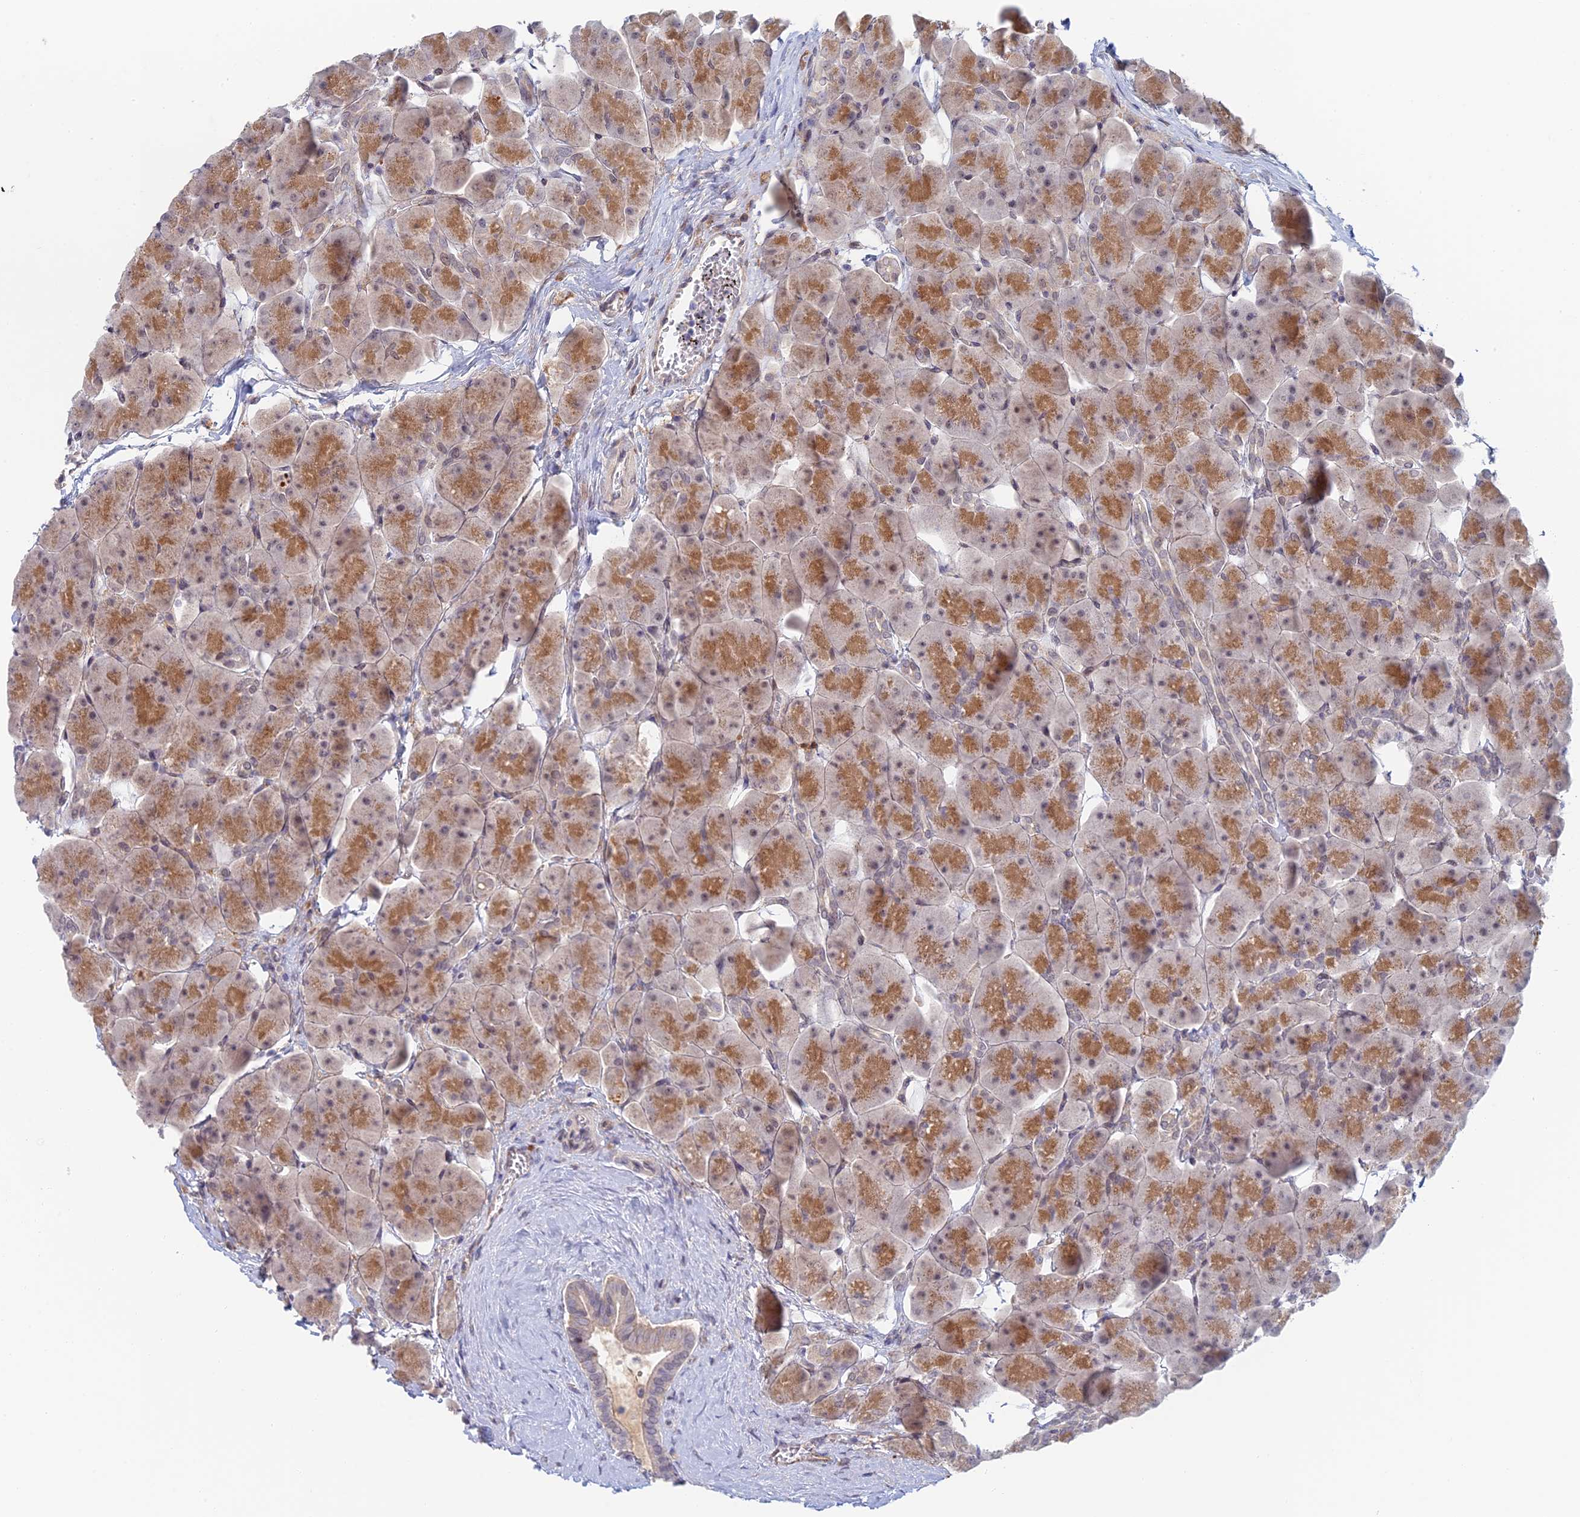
{"staining": {"intensity": "moderate", "quantity": ">75%", "location": "cytoplasmic/membranous,nuclear"}, "tissue": "pancreas", "cell_type": "Exocrine glandular cells", "image_type": "normal", "snomed": [{"axis": "morphology", "description": "Normal tissue, NOS"}, {"axis": "topography", "description": "Pancreas"}], "caption": "Pancreas stained with immunohistochemistry (IHC) exhibits moderate cytoplasmic/membranous,nuclear staining in about >75% of exocrine glandular cells. (brown staining indicates protein expression, while blue staining denotes nuclei).", "gene": "ZUP1", "patient": {"sex": "male", "age": 66}}